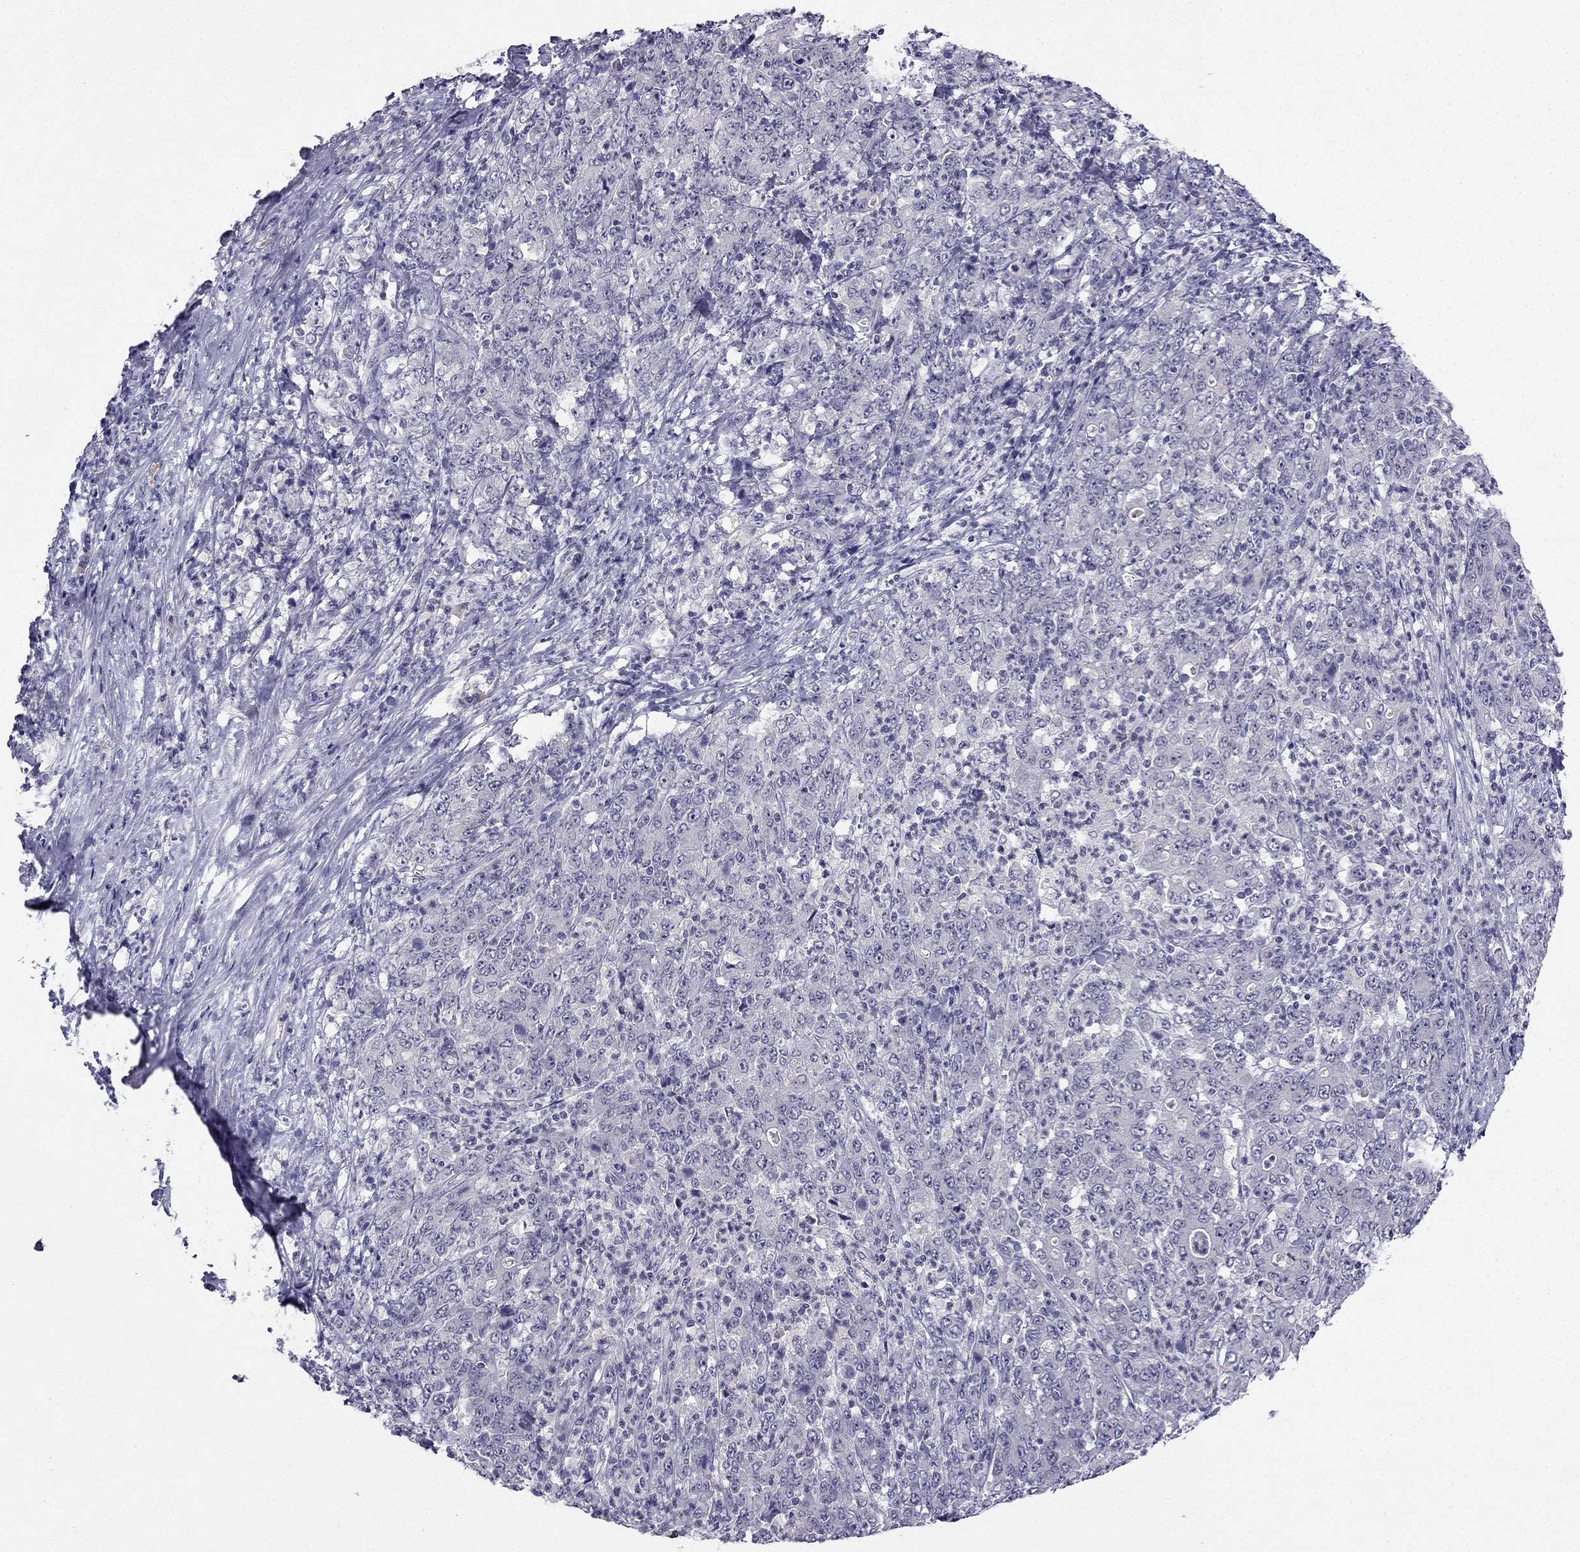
{"staining": {"intensity": "negative", "quantity": "none", "location": "none"}, "tissue": "stomach cancer", "cell_type": "Tumor cells", "image_type": "cancer", "snomed": [{"axis": "morphology", "description": "Adenocarcinoma, NOS"}, {"axis": "topography", "description": "Stomach, lower"}], "caption": "The micrograph exhibits no staining of tumor cells in stomach adenocarcinoma.", "gene": "C16orf89", "patient": {"sex": "female", "age": 71}}